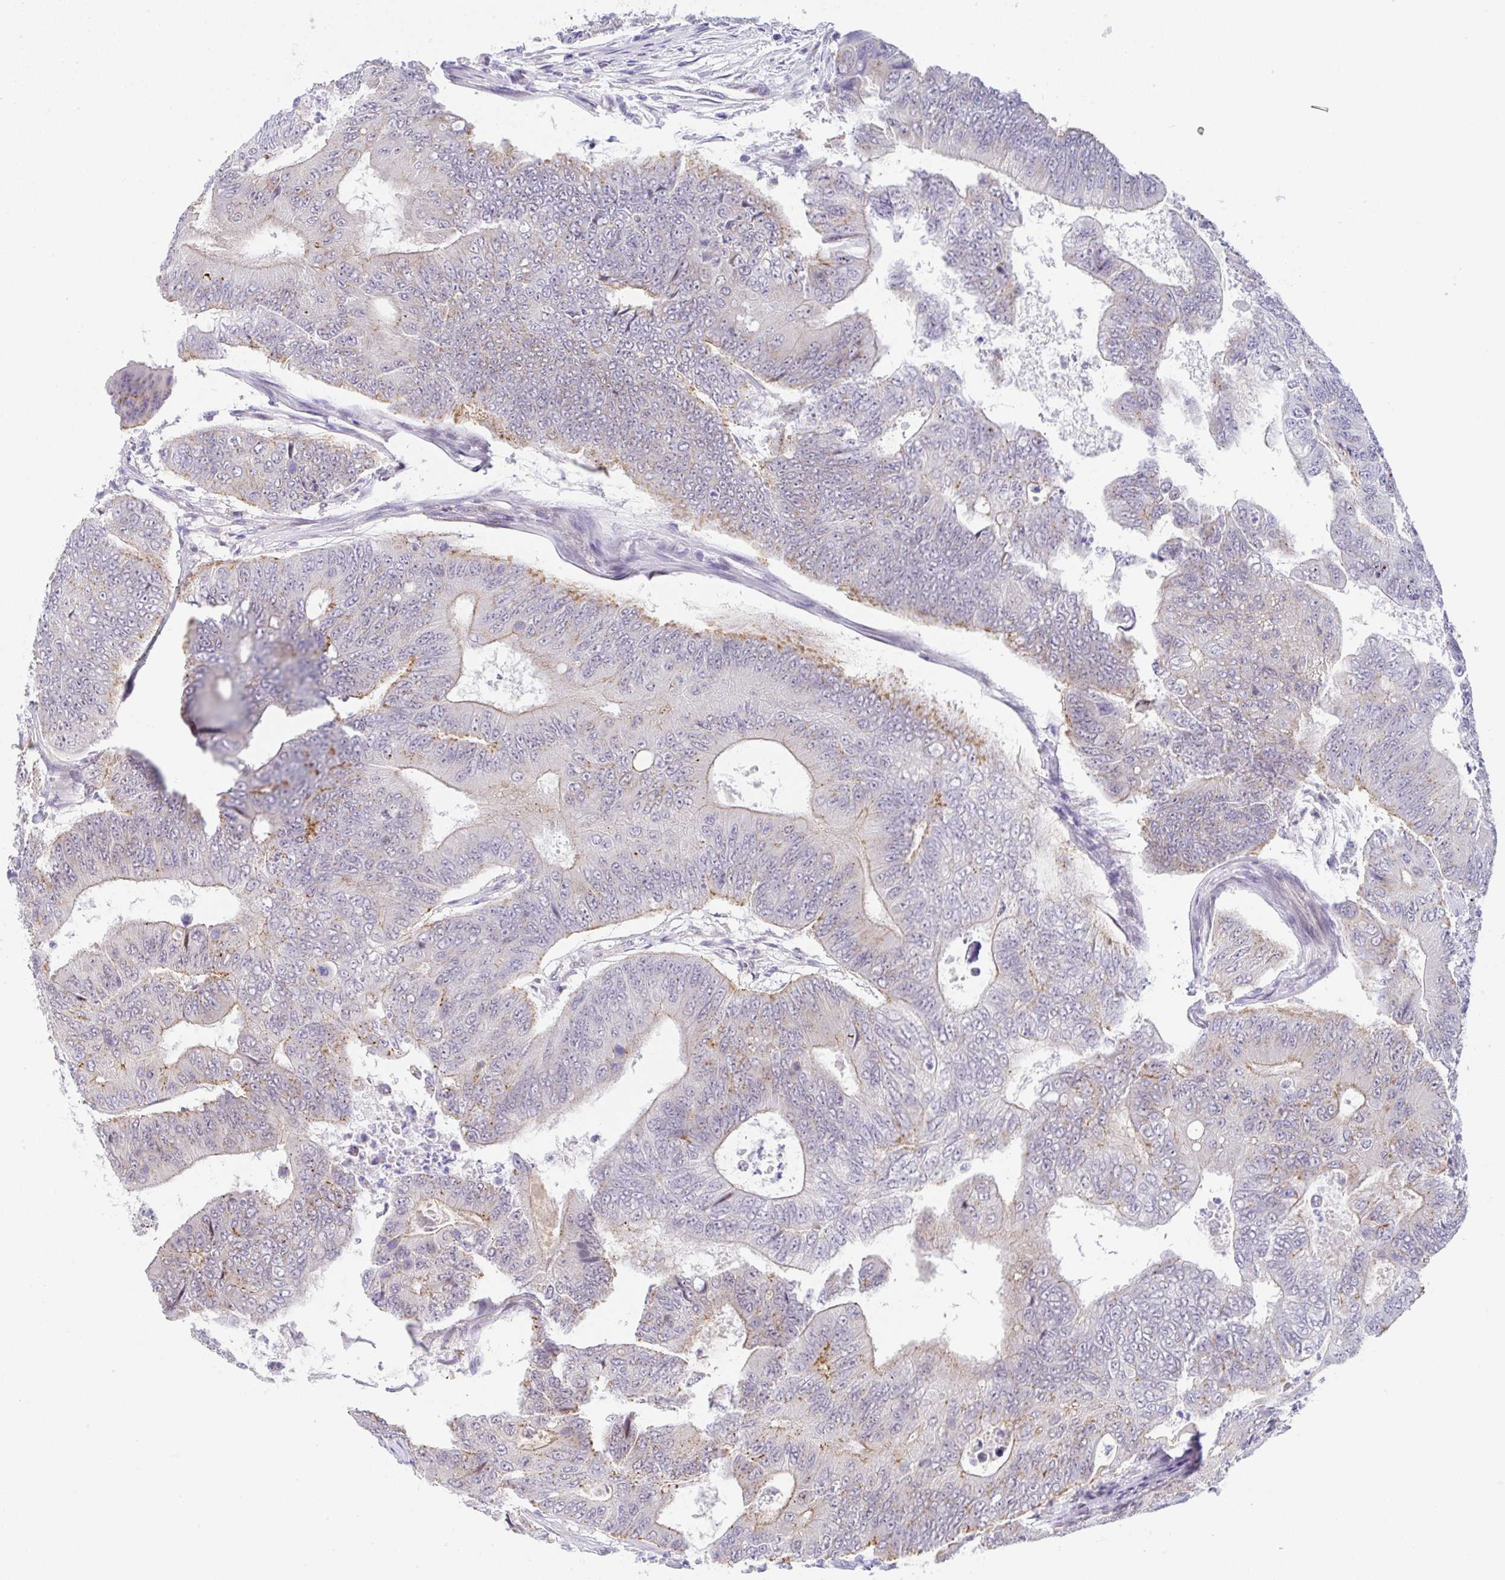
{"staining": {"intensity": "negative", "quantity": "none", "location": "none"}, "tissue": "colorectal cancer", "cell_type": "Tumor cells", "image_type": "cancer", "snomed": [{"axis": "morphology", "description": "Adenocarcinoma, NOS"}, {"axis": "topography", "description": "Colon"}], "caption": "The immunohistochemistry image has no significant staining in tumor cells of colorectal cancer (adenocarcinoma) tissue.", "gene": "CGNL1", "patient": {"sex": "female", "age": 48}}